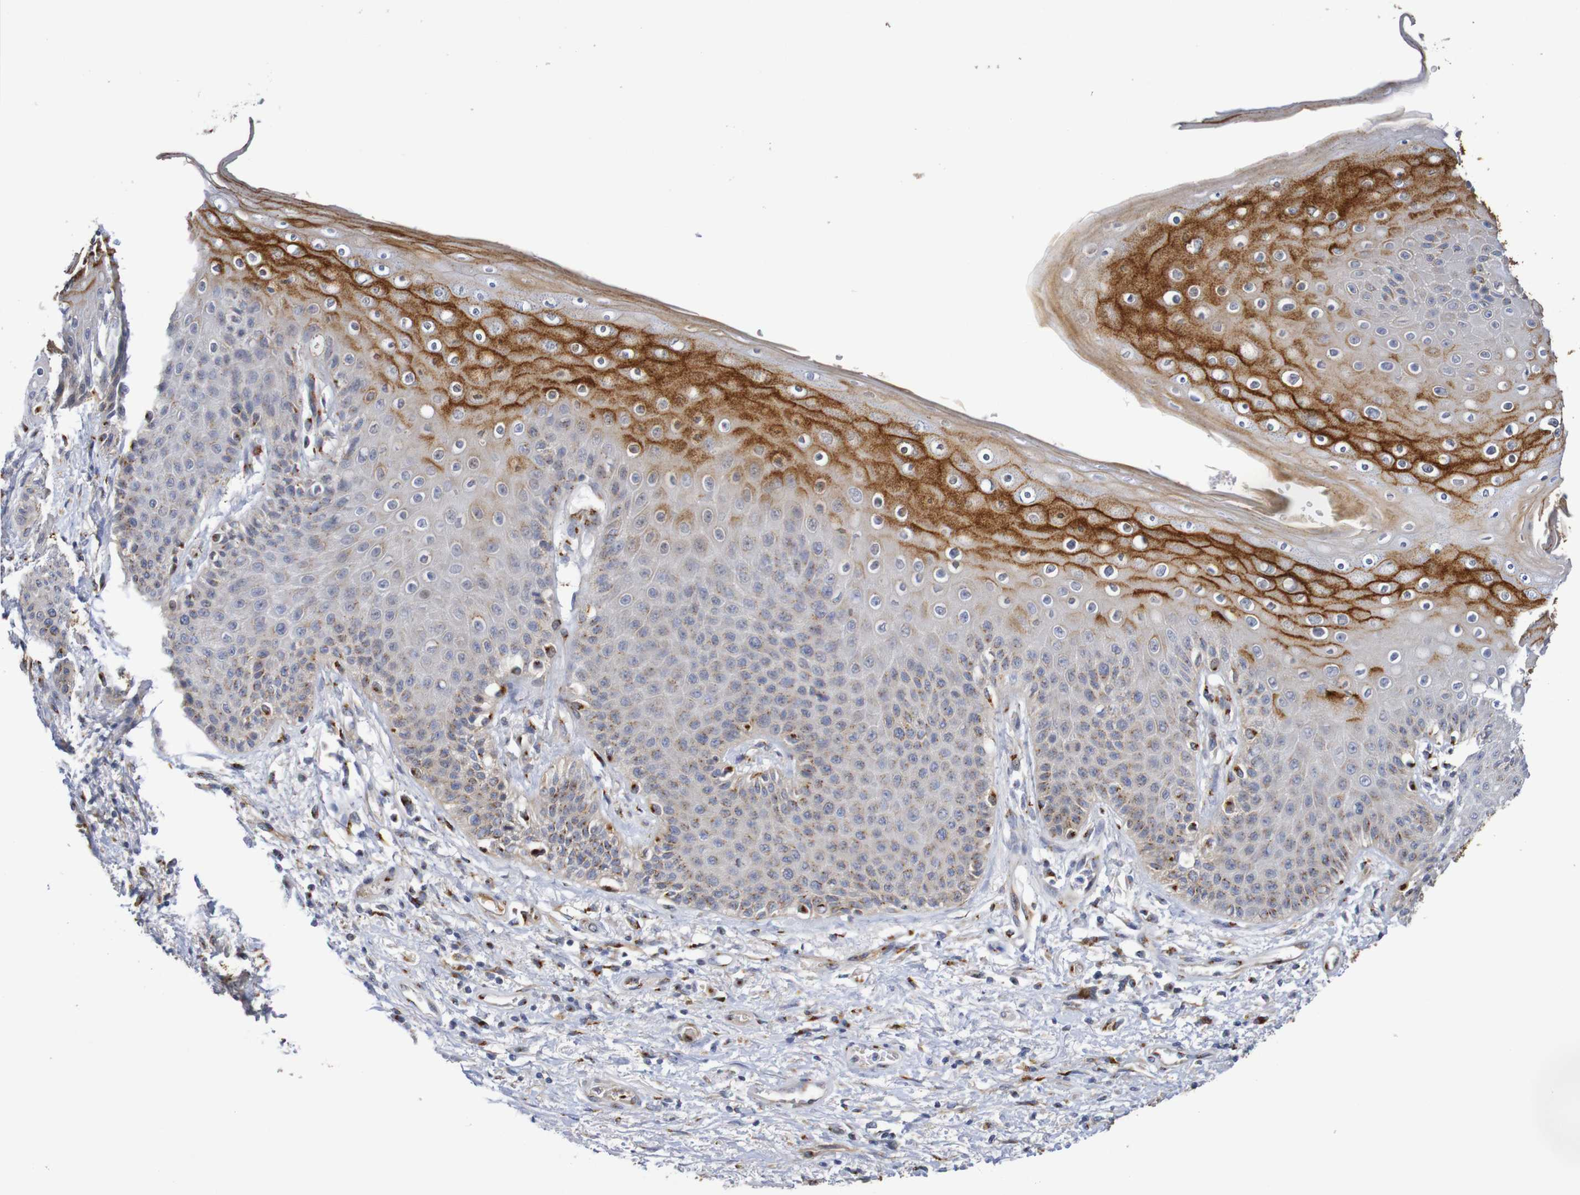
{"staining": {"intensity": "moderate", "quantity": "25%-75%", "location": "cytoplasmic/membranous"}, "tissue": "skin", "cell_type": "Epidermal cells", "image_type": "normal", "snomed": [{"axis": "morphology", "description": "Normal tissue, NOS"}, {"axis": "topography", "description": "Anal"}], "caption": "Immunohistochemistry (IHC) of benign human skin displays medium levels of moderate cytoplasmic/membranous expression in approximately 25%-75% of epidermal cells.", "gene": "DCP2", "patient": {"sex": "female", "age": 46}}